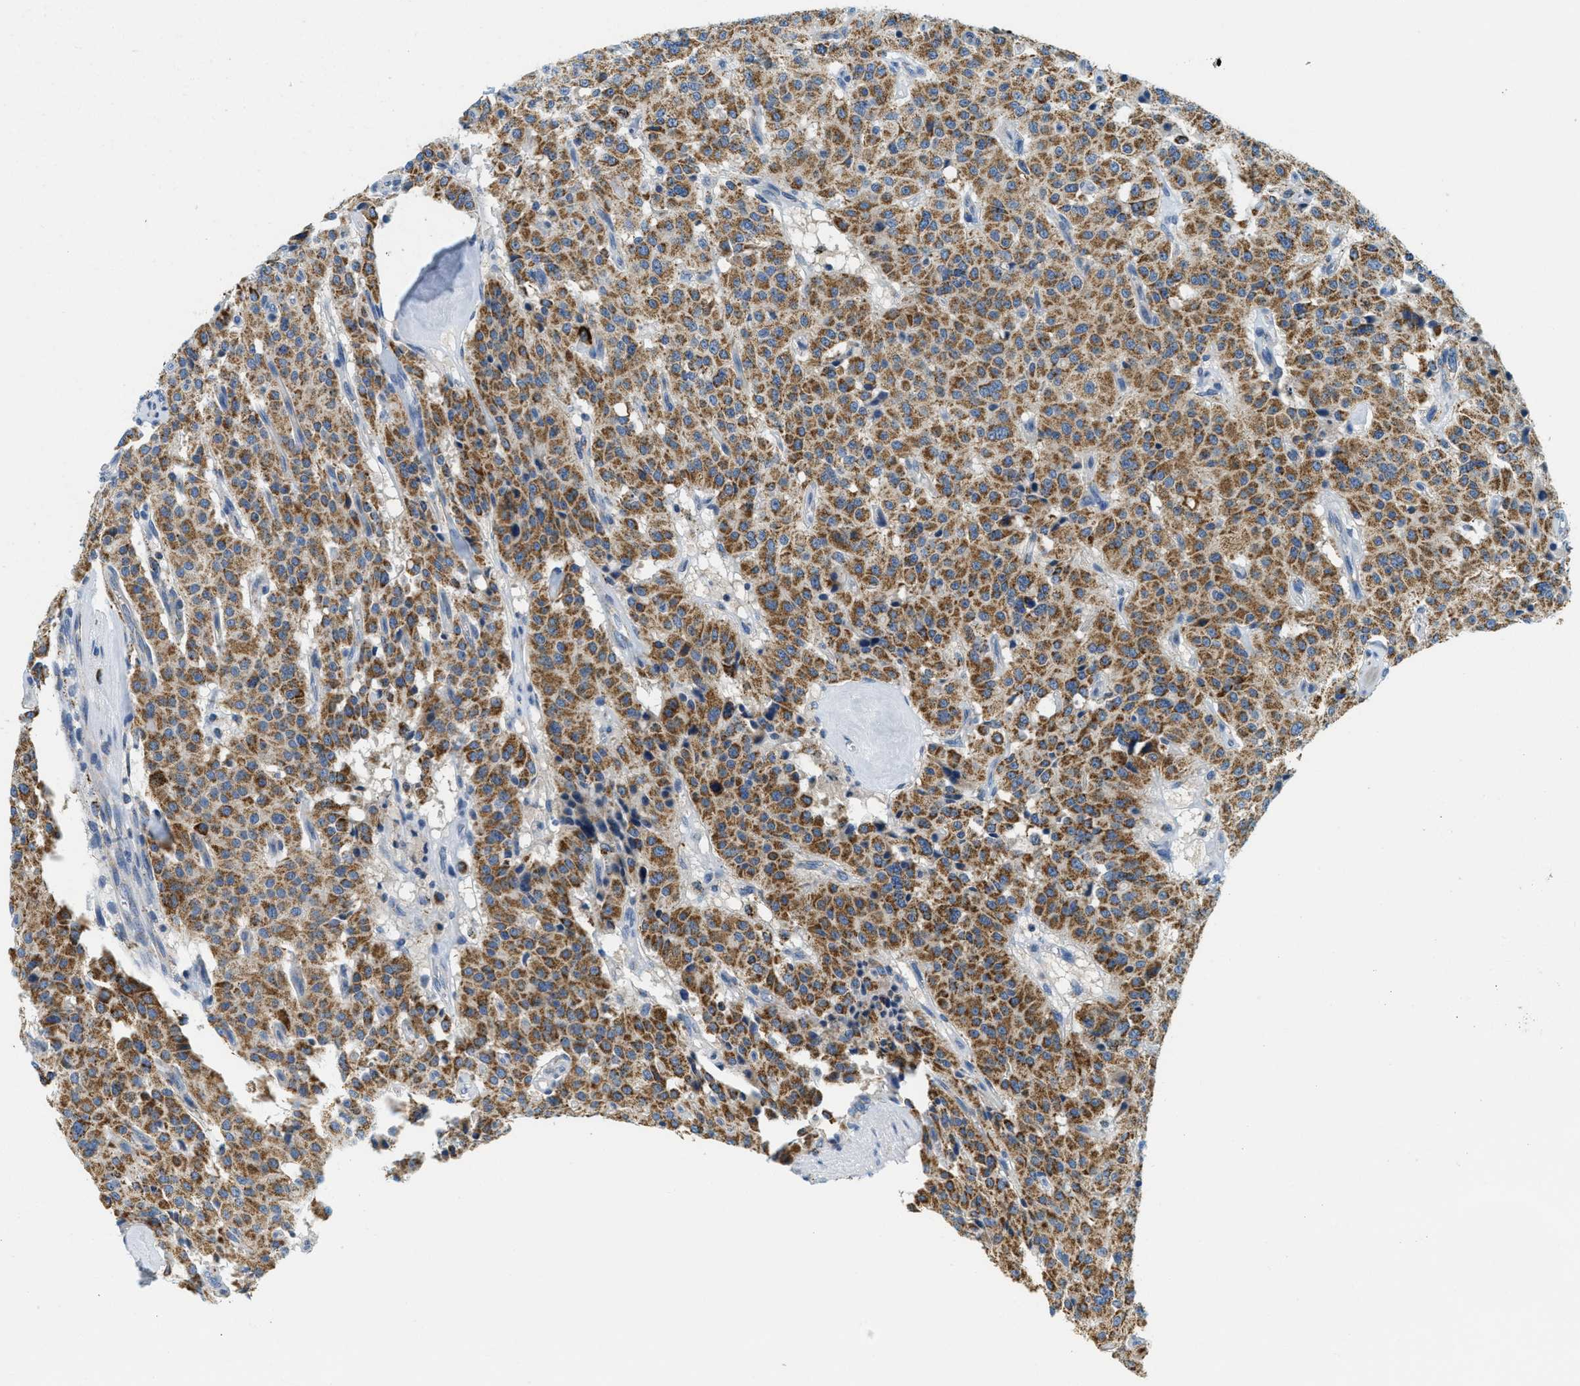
{"staining": {"intensity": "moderate", "quantity": ">75%", "location": "cytoplasmic/membranous"}, "tissue": "carcinoid", "cell_type": "Tumor cells", "image_type": "cancer", "snomed": [{"axis": "morphology", "description": "Carcinoid, malignant, NOS"}, {"axis": "topography", "description": "Lung"}], "caption": "Malignant carcinoid stained for a protein (brown) demonstrates moderate cytoplasmic/membranous positive positivity in approximately >75% of tumor cells.", "gene": "HLCS", "patient": {"sex": "male", "age": 30}}